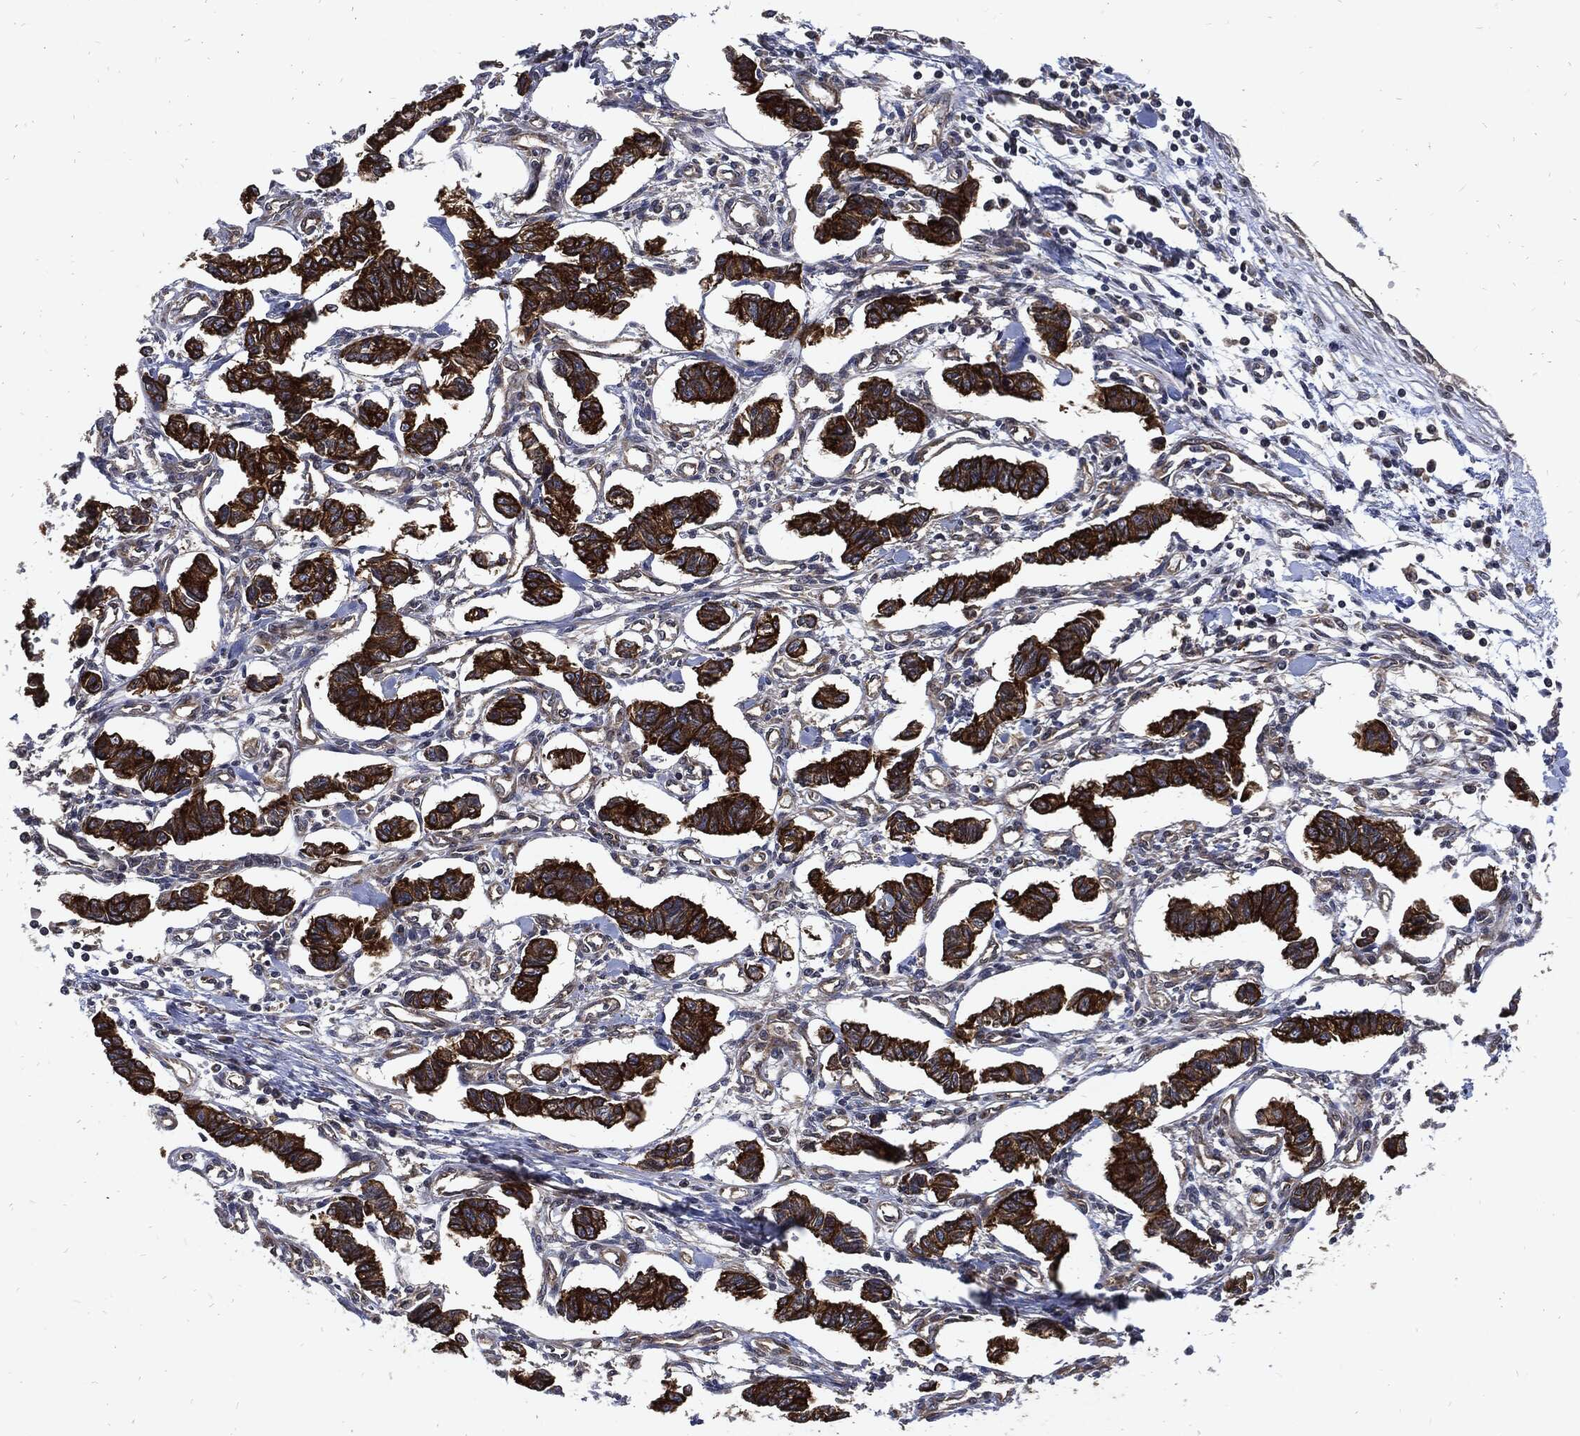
{"staining": {"intensity": "strong", "quantity": ">75%", "location": "cytoplasmic/membranous"}, "tissue": "carcinoid", "cell_type": "Tumor cells", "image_type": "cancer", "snomed": [{"axis": "morphology", "description": "Carcinoid, malignant, NOS"}, {"axis": "topography", "description": "Kidney"}], "caption": "This is an image of immunohistochemistry (IHC) staining of carcinoid, which shows strong positivity in the cytoplasmic/membranous of tumor cells.", "gene": "DCTN1", "patient": {"sex": "female", "age": 41}}